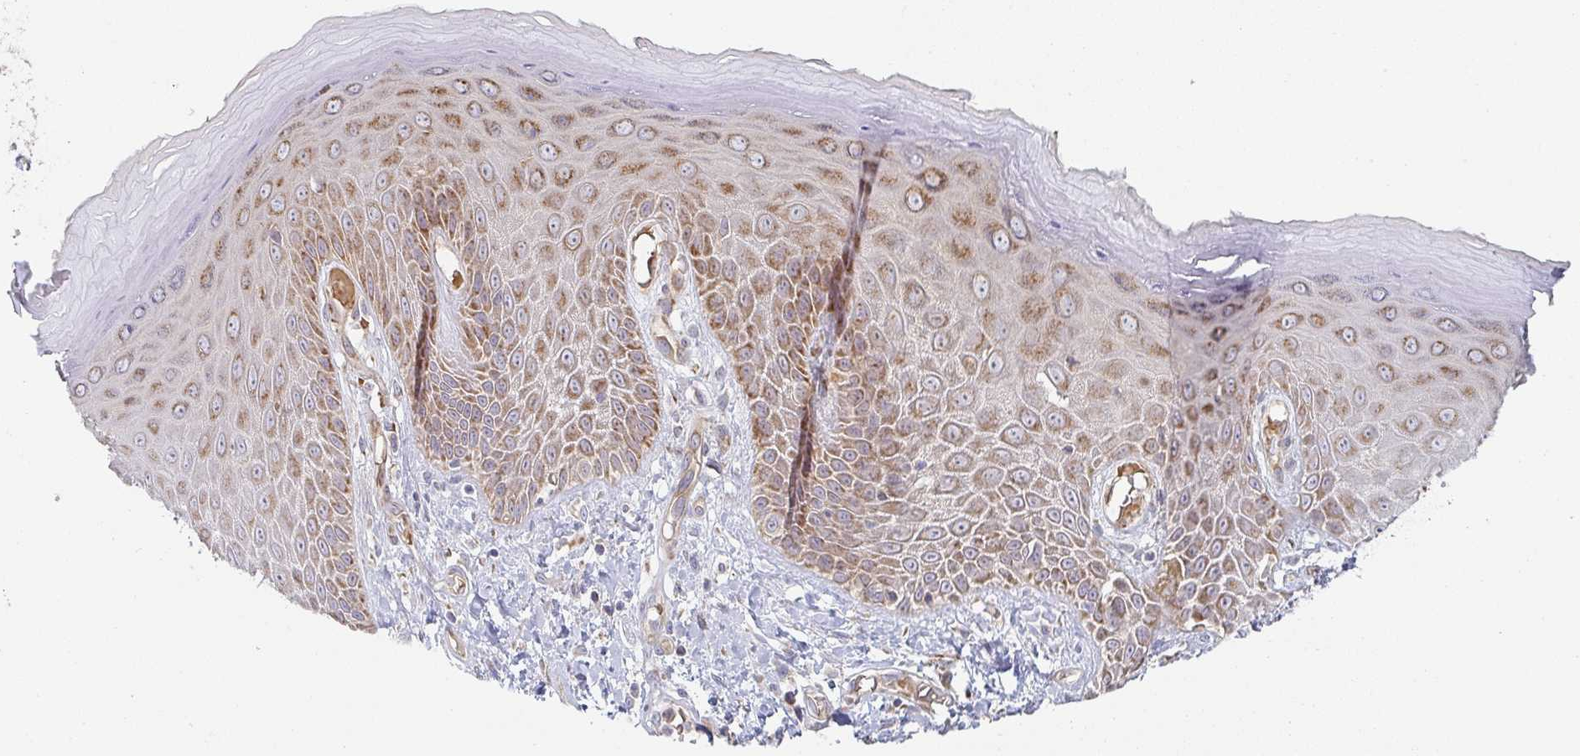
{"staining": {"intensity": "moderate", "quantity": ">75%", "location": "cytoplasmic/membranous"}, "tissue": "skin", "cell_type": "Epidermal cells", "image_type": "normal", "snomed": [{"axis": "morphology", "description": "Normal tissue, NOS"}, {"axis": "topography", "description": "Anal"}, {"axis": "topography", "description": "Peripheral nerve tissue"}], "caption": "A photomicrograph of human skin stained for a protein displays moderate cytoplasmic/membranous brown staining in epidermal cells.", "gene": "ZNF526", "patient": {"sex": "male", "age": 78}}